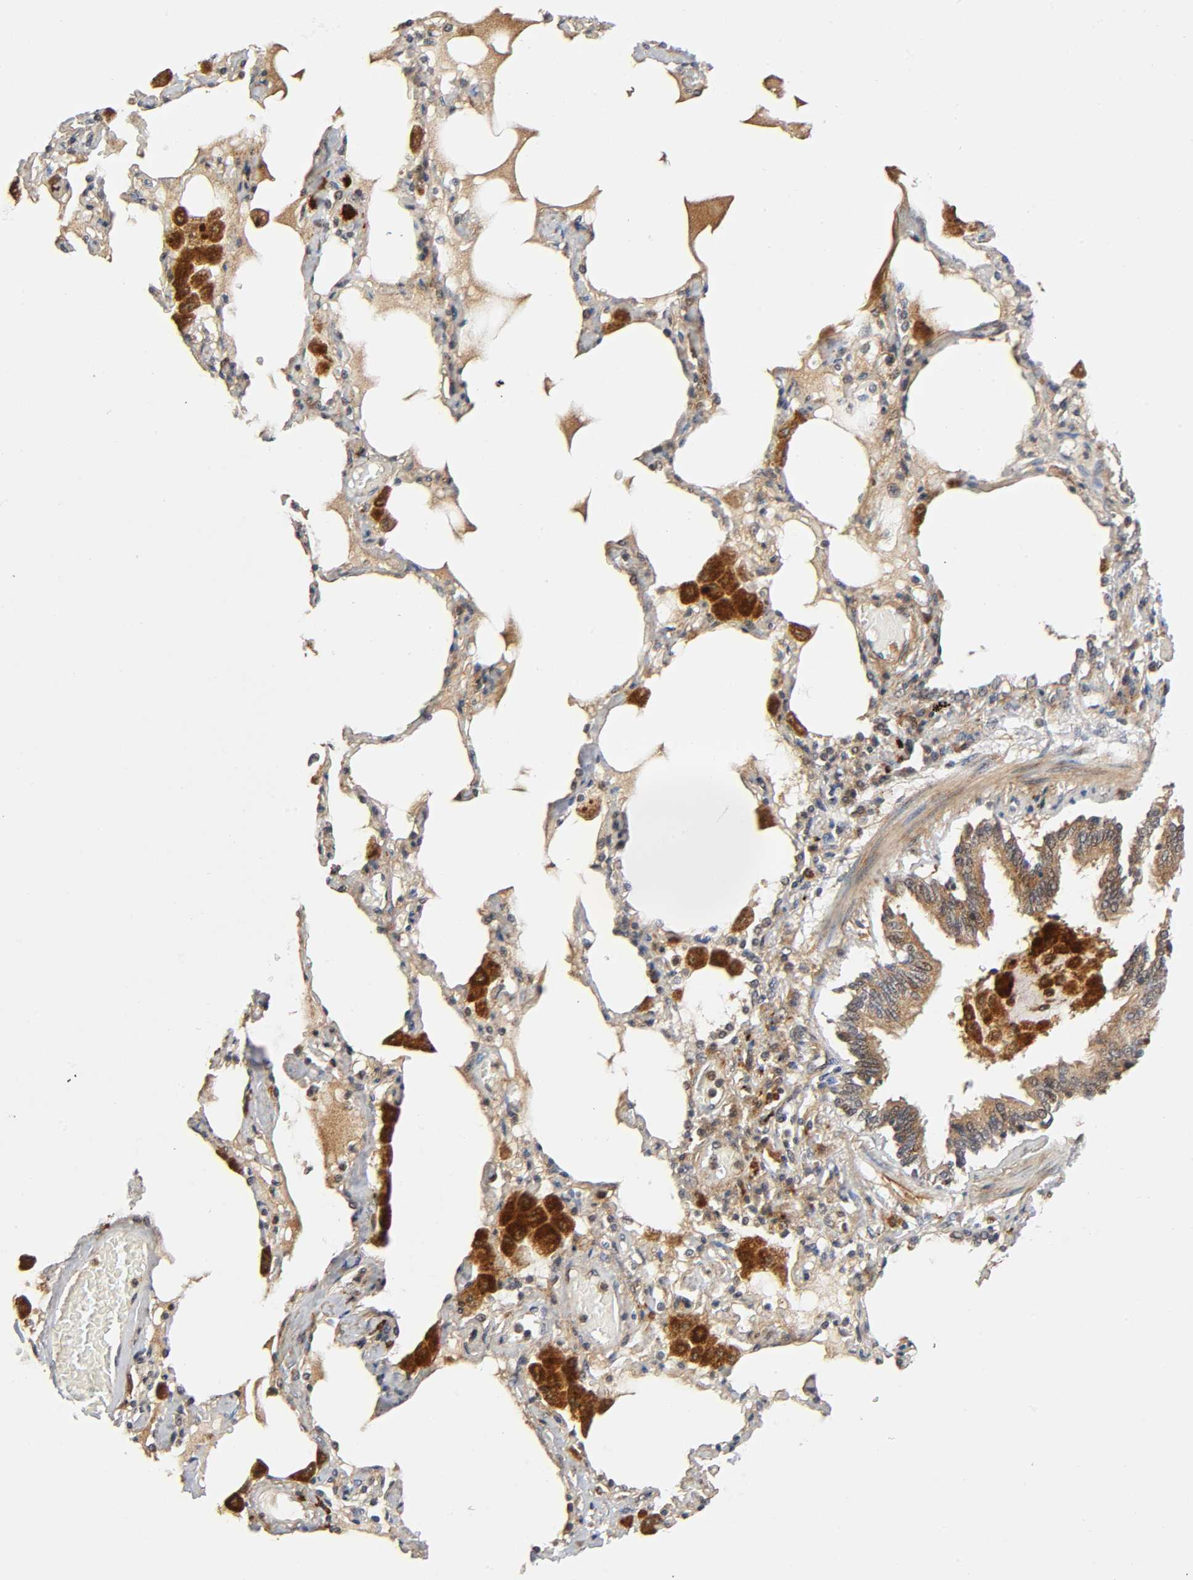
{"staining": {"intensity": "moderate", "quantity": ">75%", "location": "cytoplasmic/membranous"}, "tissue": "bronchus", "cell_type": "Respiratory epithelial cells", "image_type": "normal", "snomed": [{"axis": "morphology", "description": "Normal tissue, NOS"}, {"axis": "morphology", "description": "Squamous cell carcinoma, NOS"}, {"axis": "topography", "description": "Bronchus"}, {"axis": "topography", "description": "Lung"}], "caption": "A high-resolution image shows immunohistochemistry staining of normal bronchus, which reveals moderate cytoplasmic/membranous staining in about >75% of respiratory epithelial cells. Nuclei are stained in blue.", "gene": "CASP9", "patient": {"sex": "female", "age": 47}}